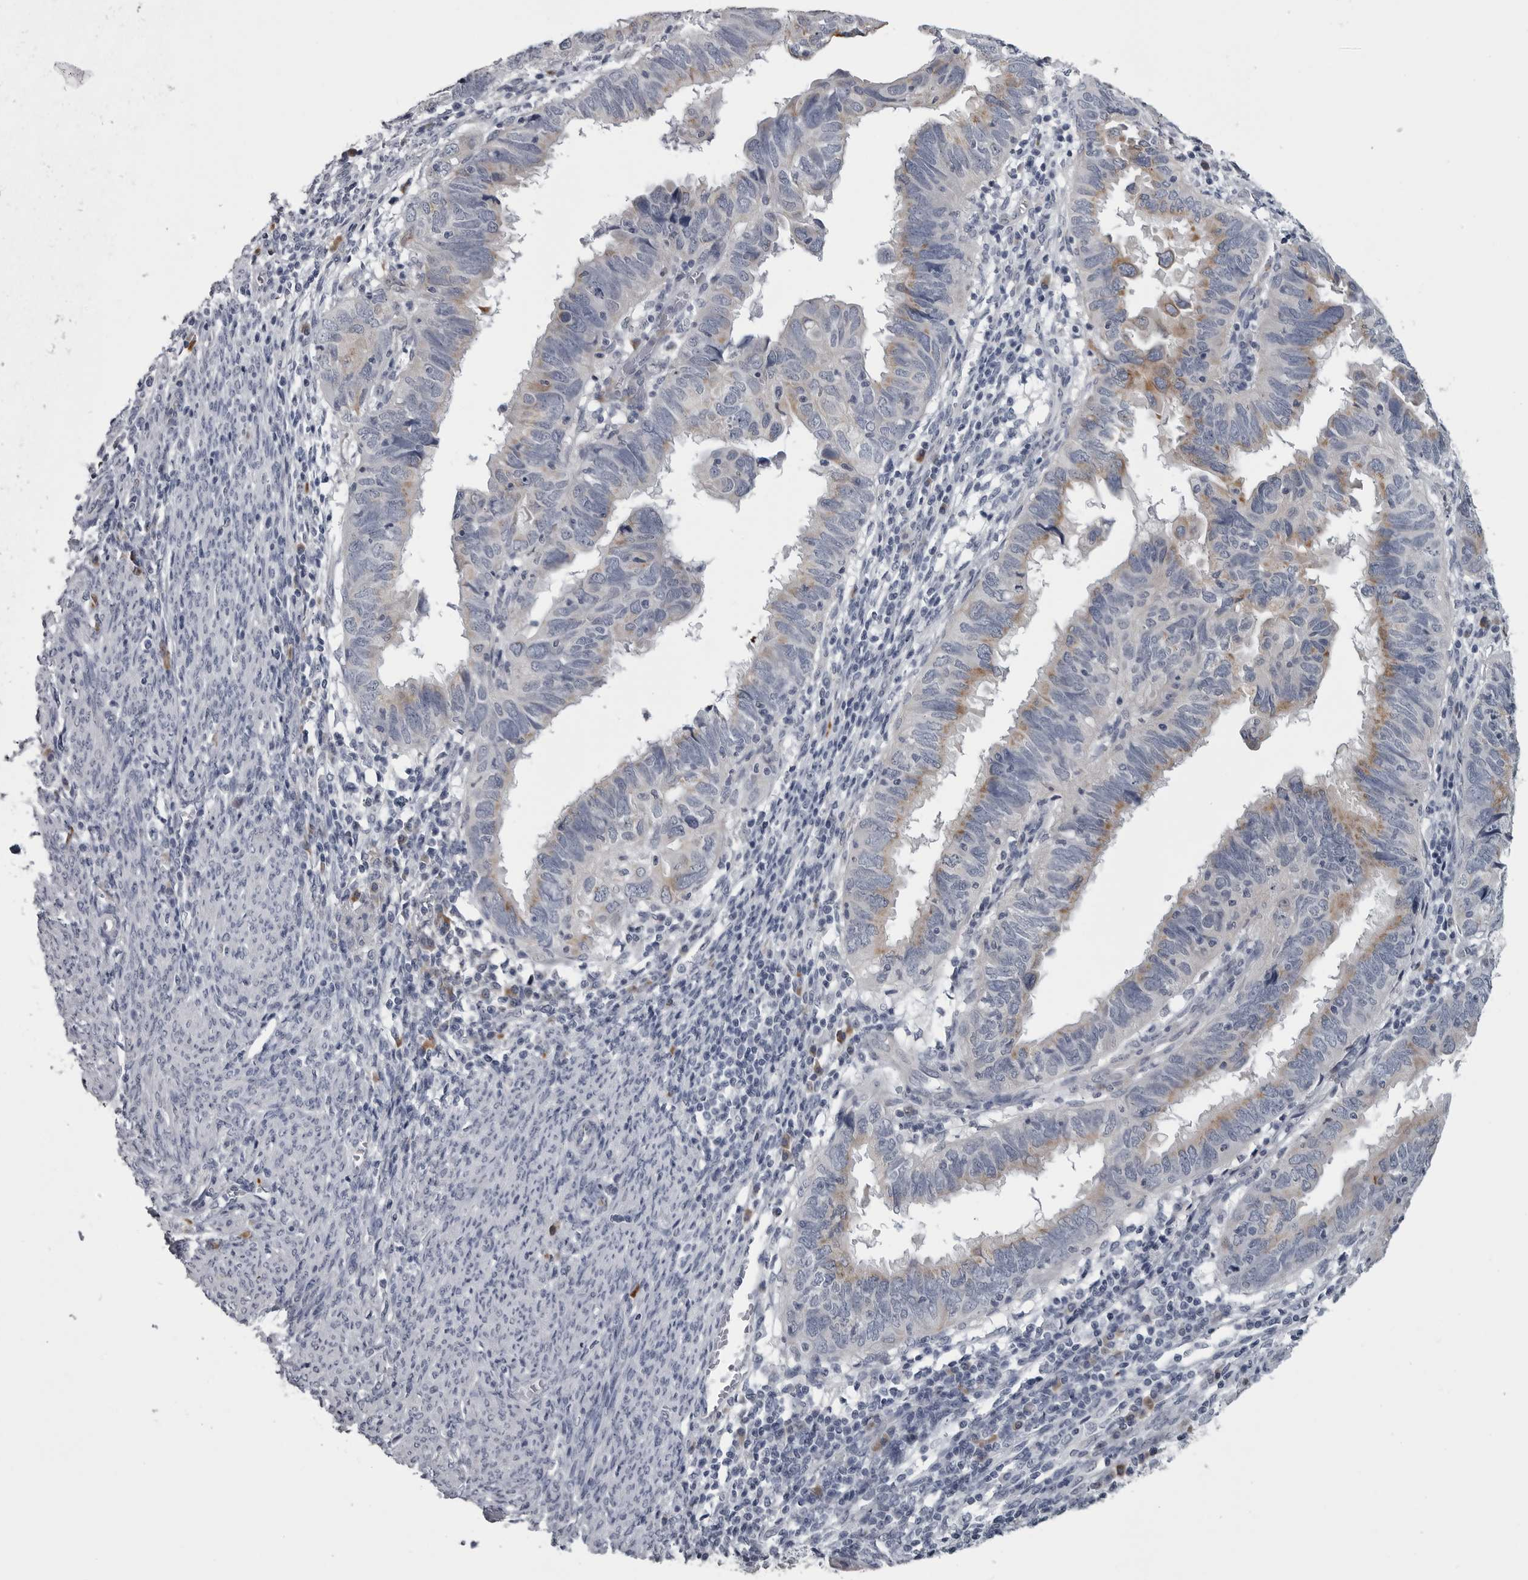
{"staining": {"intensity": "moderate", "quantity": "<25%", "location": "cytoplasmic/membranous"}, "tissue": "endometrial cancer", "cell_type": "Tumor cells", "image_type": "cancer", "snomed": [{"axis": "morphology", "description": "Adenocarcinoma, NOS"}, {"axis": "topography", "description": "Uterus"}], "caption": "Tumor cells show low levels of moderate cytoplasmic/membranous staining in approximately <25% of cells in human adenocarcinoma (endometrial).", "gene": "MYOC", "patient": {"sex": "female", "age": 77}}